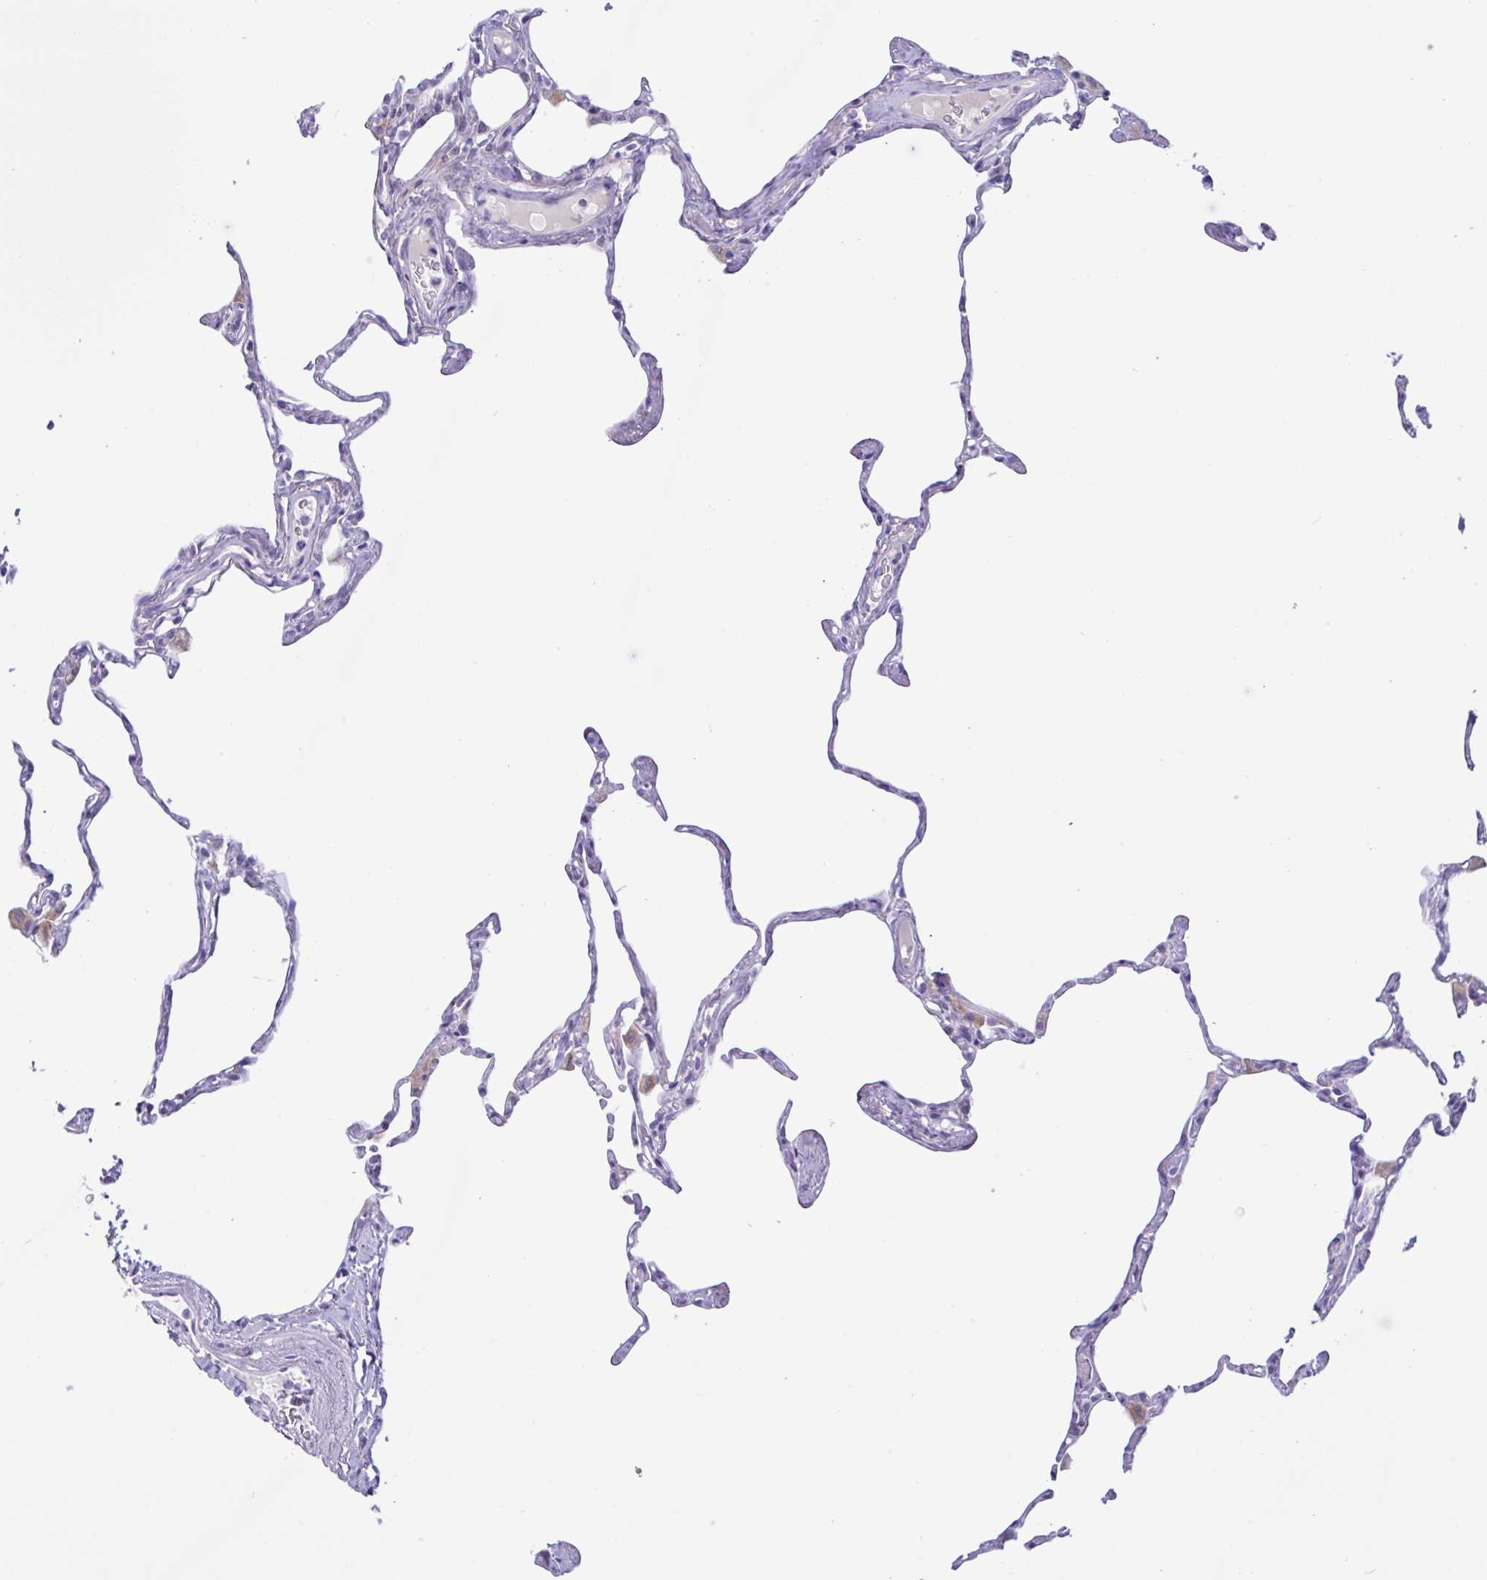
{"staining": {"intensity": "negative", "quantity": "none", "location": "none"}, "tissue": "lung", "cell_type": "Alveolar cells", "image_type": "normal", "snomed": [{"axis": "morphology", "description": "Normal tissue, NOS"}, {"axis": "topography", "description": "Lung"}], "caption": "Alveolar cells show no significant protein expression in unremarkable lung. Nuclei are stained in blue.", "gene": "SREBF1", "patient": {"sex": "male", "age": 65}}